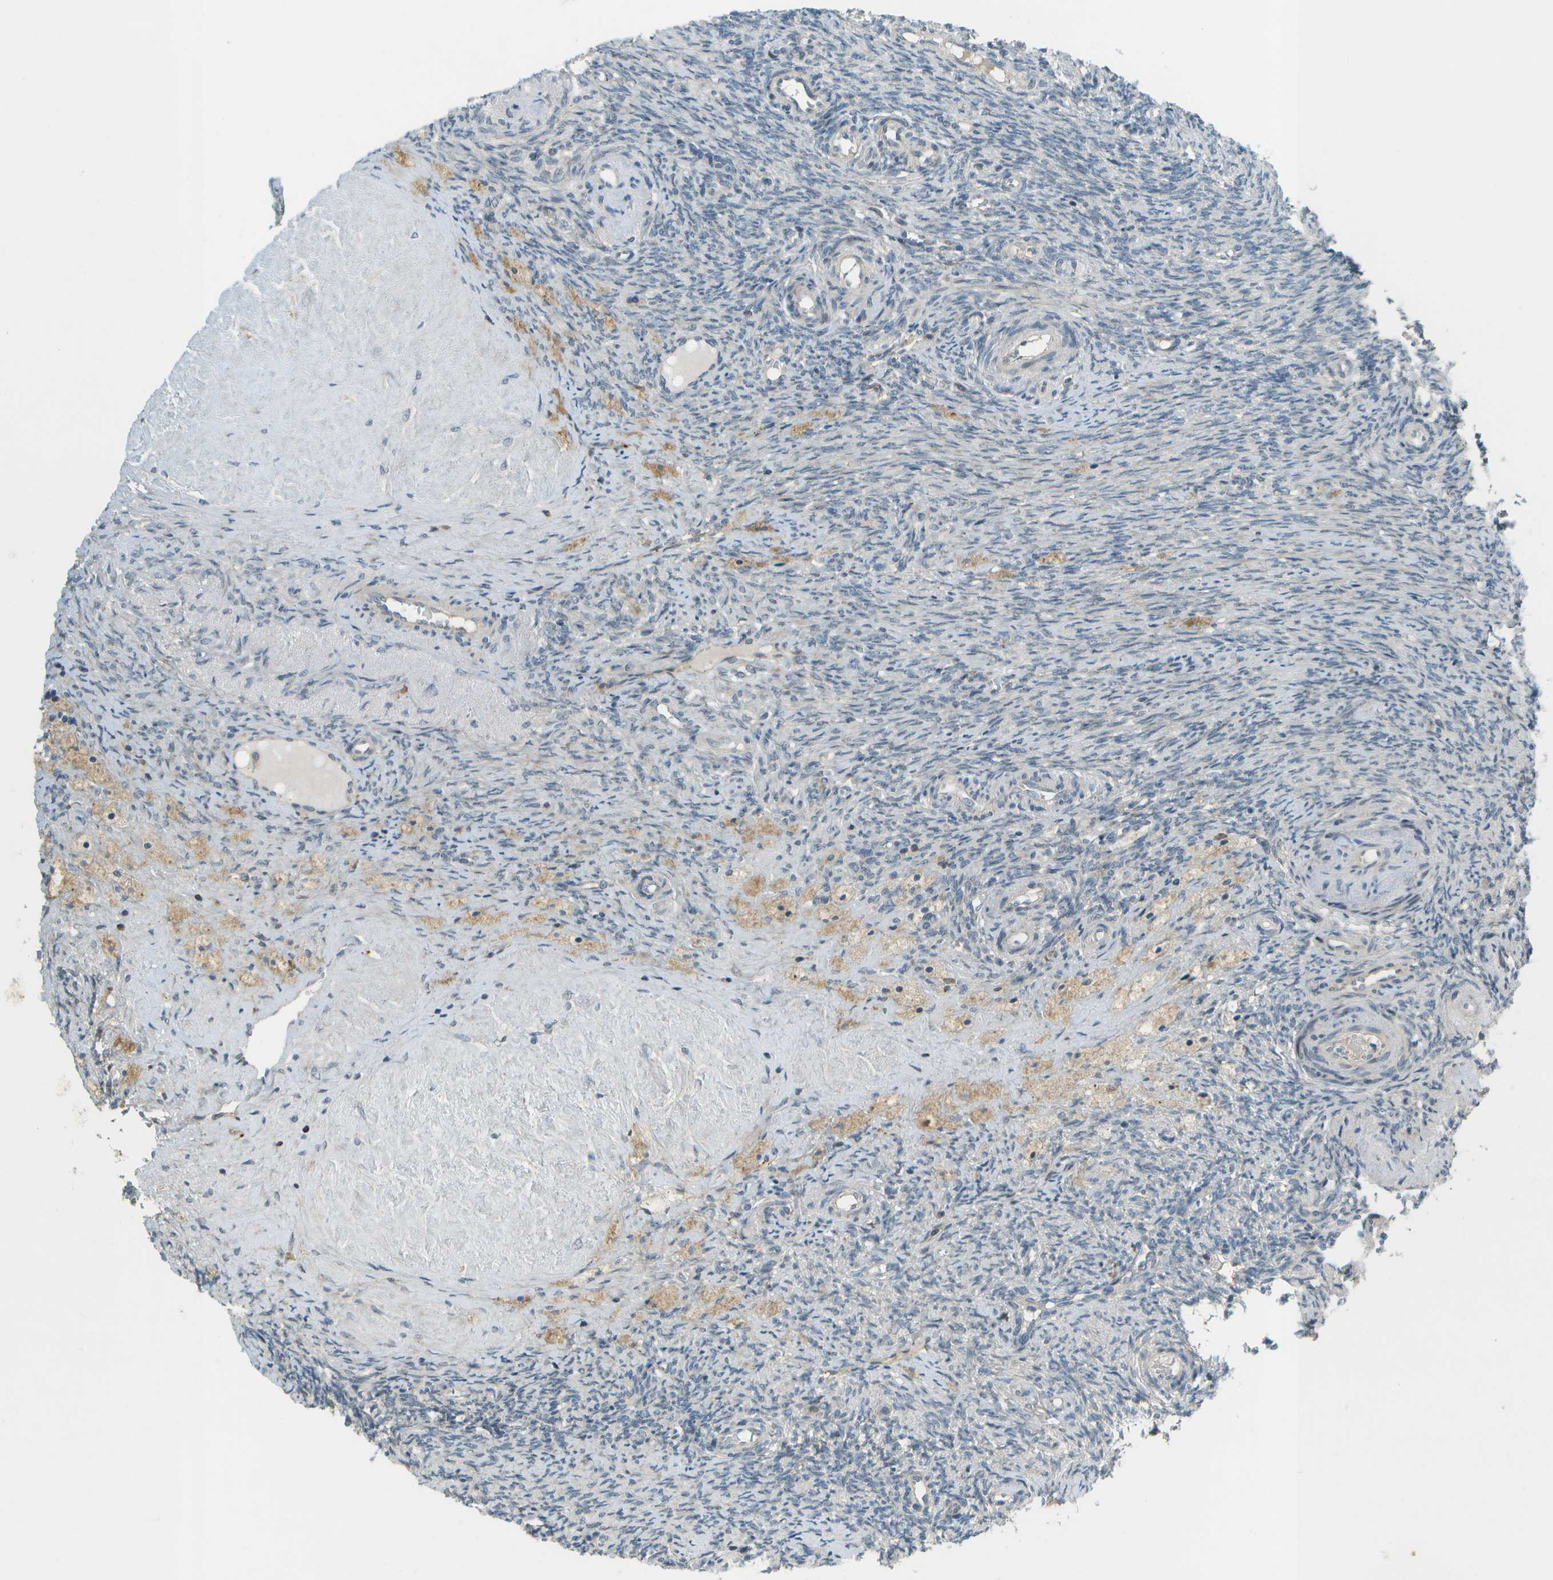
{"staining": {"intensity": "weak", "quantity": "<25%", "location": "cytoplasmic/membranous"}, "tissue": "ovary", "cell_type": "Ovarian stroma cells", "image_type": "normal", "snomed": [{"axis": "morphology", "description": "Normal tissue, NOS"}, {"axis": "topography", "description": "Ovary"}], "caption": "Normal ovary was stained to show a protein in brown. There is no significant positivity in ovarian stroma cells.", "gene": "WNK2", "patient": {"sex": "female", "age": 41}}